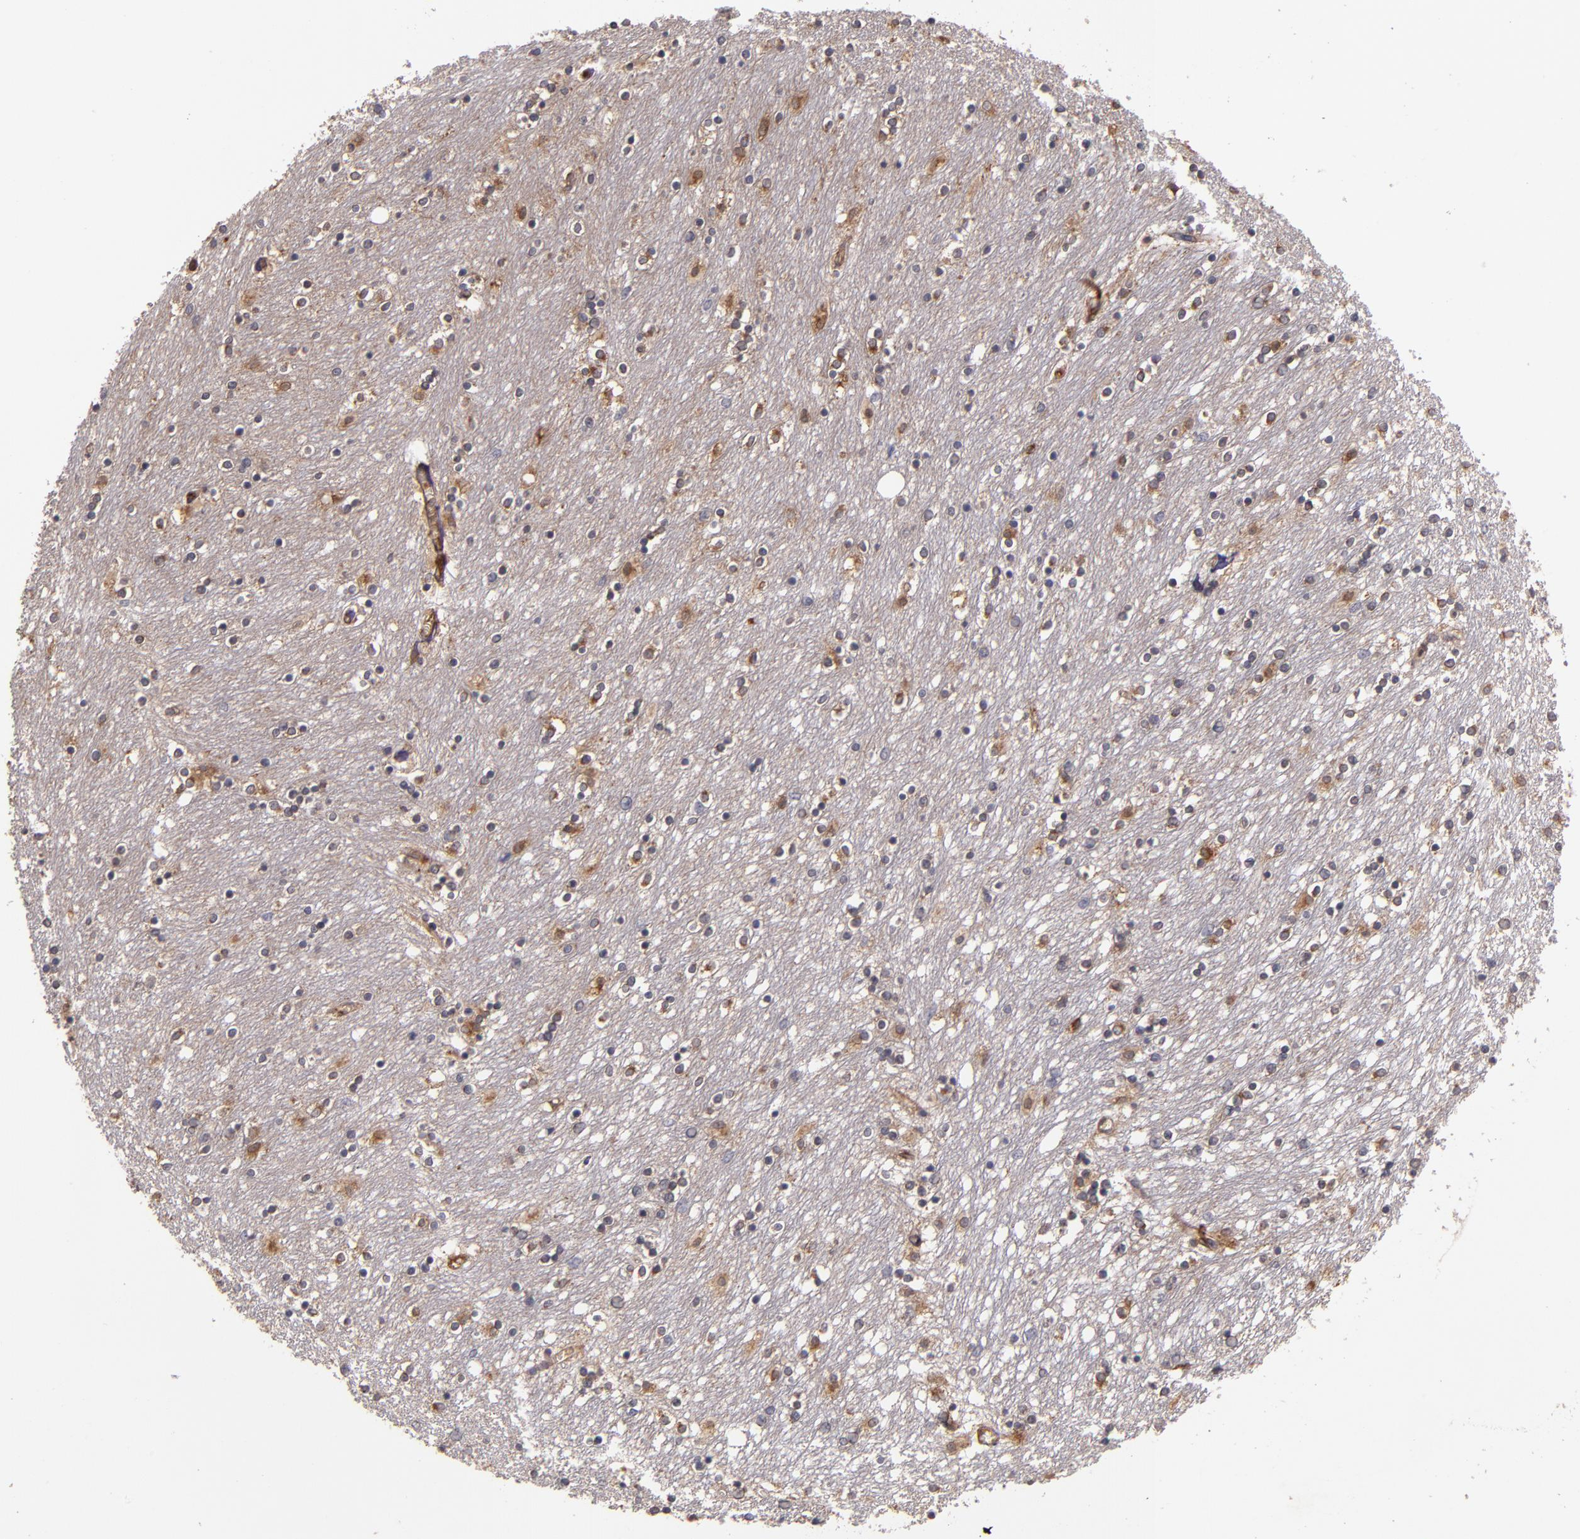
{"staining": {"intensity": "moderate", "quantity": "25%-75%", "location": "cytoplasmic/membranous"}, "tissue": "caudate", "cell_type": "Glial cells", "image_type": "normal", "snomed": [{"axis": "morphology", "description": "Normal tissue, NOS"}, {"axis": "topography", "description": "Lateral ventricle wall"}], "caption": "Normal caudate reveals moderate cytoplasmic/membranous positivity in about 25%-75% of glial cells, visualized by immunohistochemistry. Using DAB (3,3'-diaminobenzidine) (brown) and hematoxylin (blue) stains, captured at high magnification using brightfield microscopy.", "gene": "PRAF2", "patient": {"sex": "female", "age": 54}}